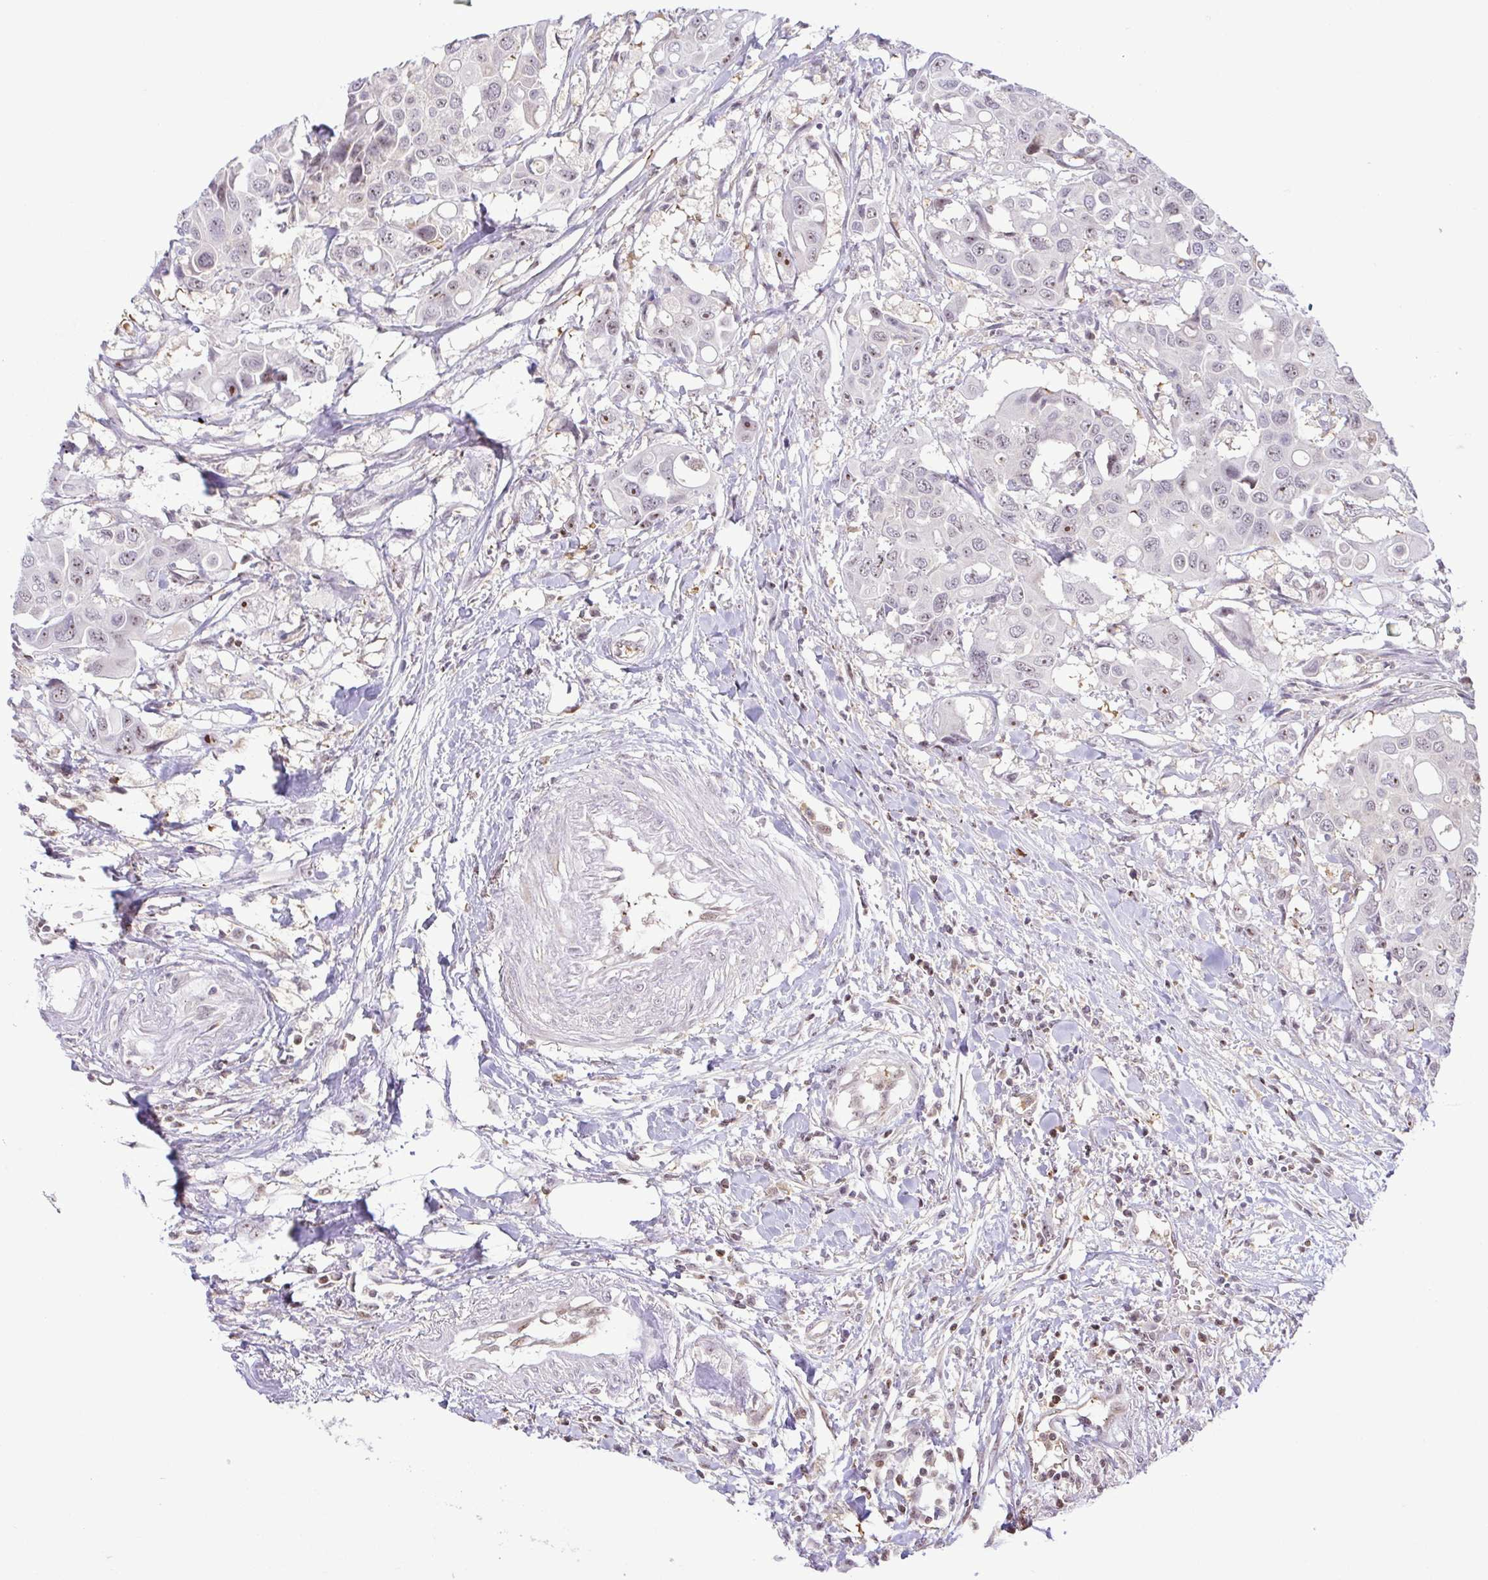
{"staining": {"intensity": "weak", "quantity": "<25%", "location": "nuclear"}, "tissue": "colorectal cancer", "cell_type": "Tumor cells", "image_type": "cancer", "snomed": [{"axis": "morphology", "description": "Adenocarcinoma, NOS"}, {"axis": "topography", "description": "Colon"}], "caption": "Adenocarcinoma (colorectal) was stained to show a protein in brown. There is no significant expression in tumor cells. Brightfield microscopy of immunohistochemistry stained with DAB (brown) and hematoxylin (blue), captured at high magnification.", "gene": "RSL24D1", "patient": {"sex": "male", "age": 77}}